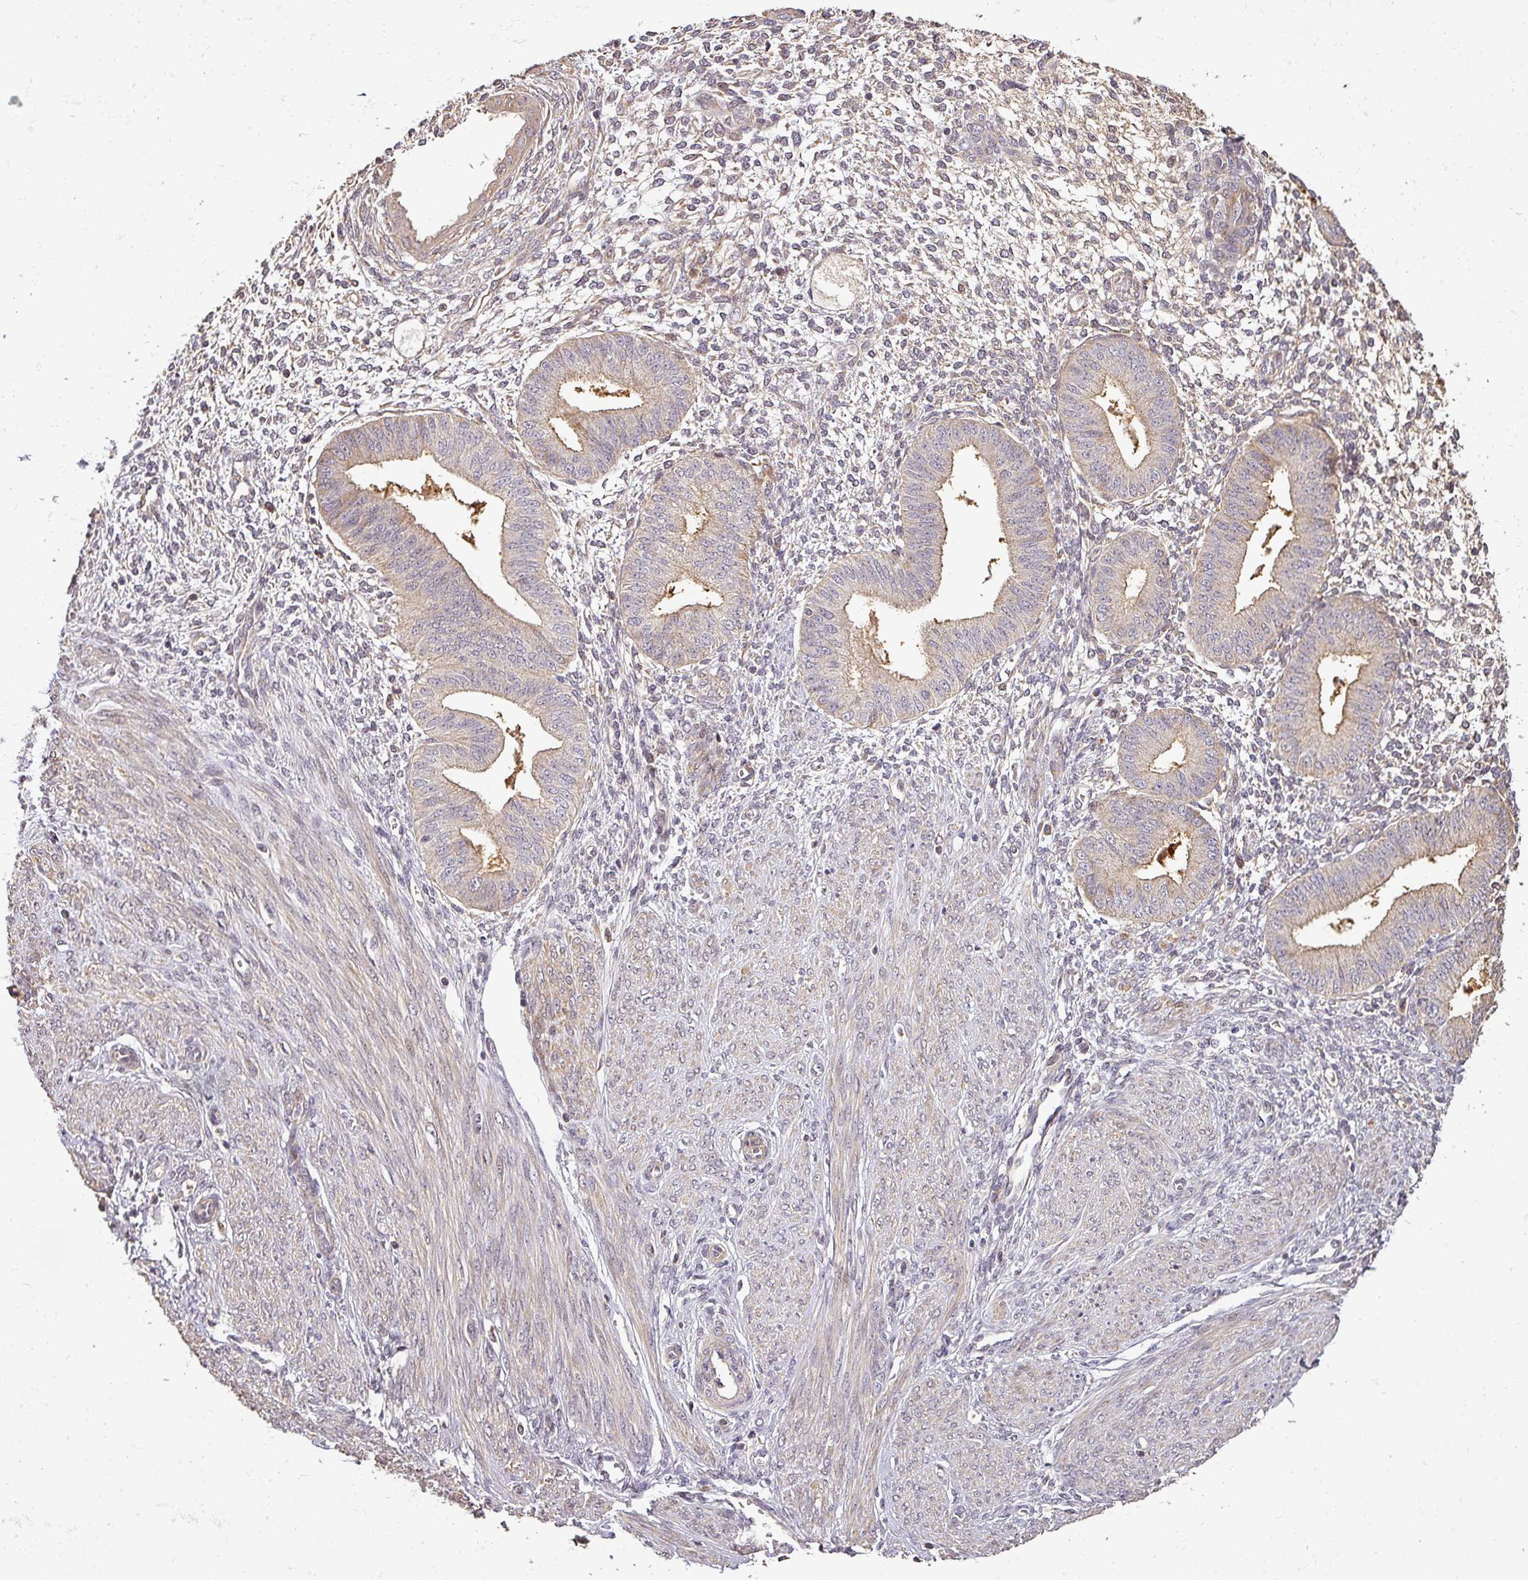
{"staining": {"intensity": "negative", "quantity": "none", "location": "none"}, "tissue": "endometrium", "cell_type": "Cells in endometrial stroma", "image_type": "normal", "snomed": [{"axis": "morphology", "description": "Normal tissue, NOS"}, {"axis": "topography", "description": "Endometrium"}], "caption": "Immunohistochemical staining of benign human endometrium displays no significant positivity in cells in endometrial stroma.", "gene": "BPIFB3", "patient": {"sex": "female", "age": 49}}